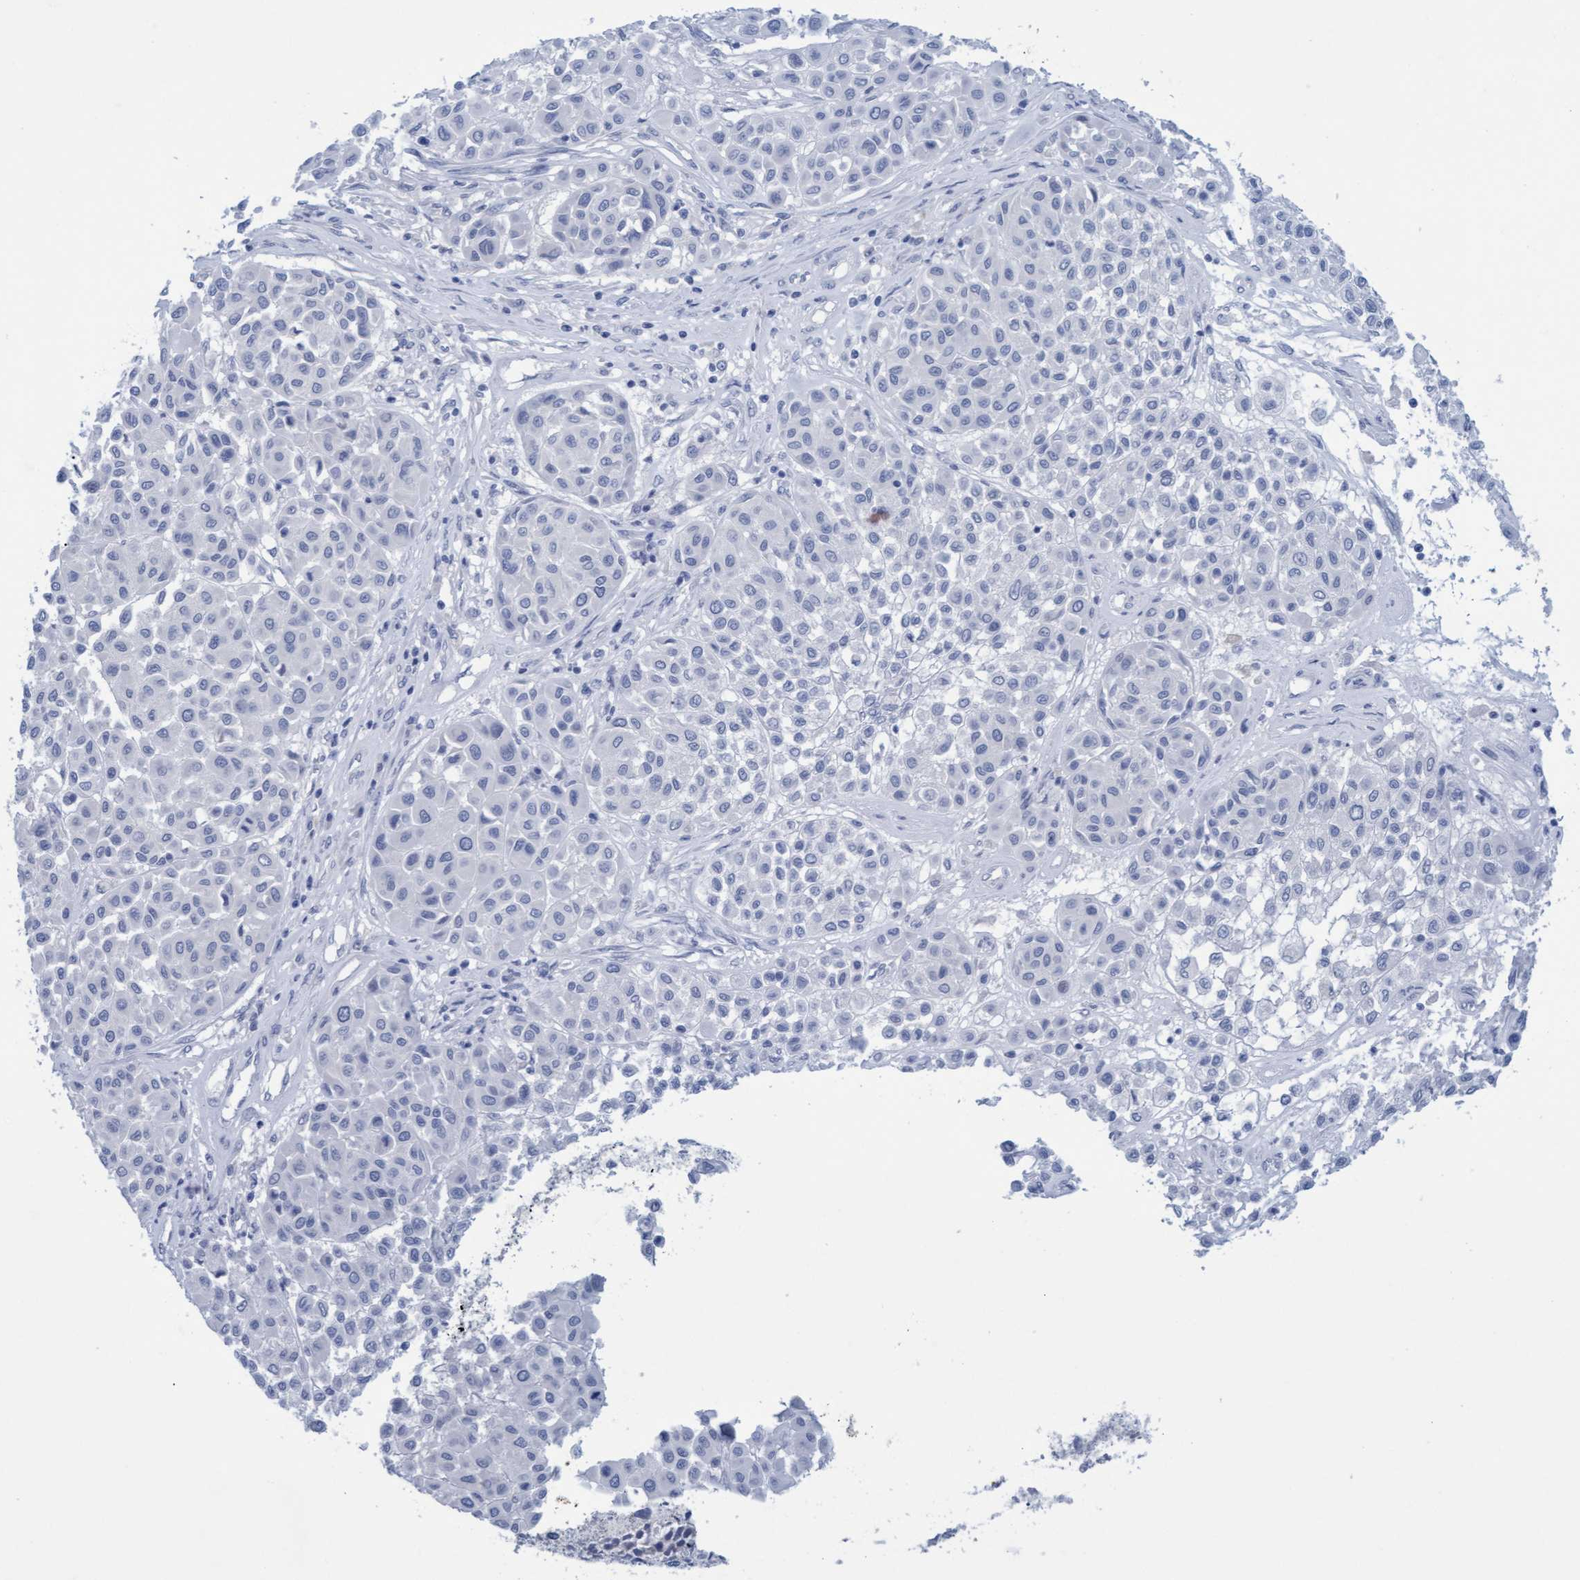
{"staining": {"intensity": "negative", "quantity": "none", "location": "none"}, "tissue": "melanoma", "cell_type": "Tumor cells", "image_type": "cancer", "snomed": [{"axis": "morphology", "description": "Malignant melanoma, Metastatic site"}, {"axis": "topography", "description": "Soft tissue"}], "caption": "Photomicrograph shows no protein positivity in tumor cells of melanoma tissue.", "gene": "SSTR3", "patient": {"sex": "male", "age": 41}}